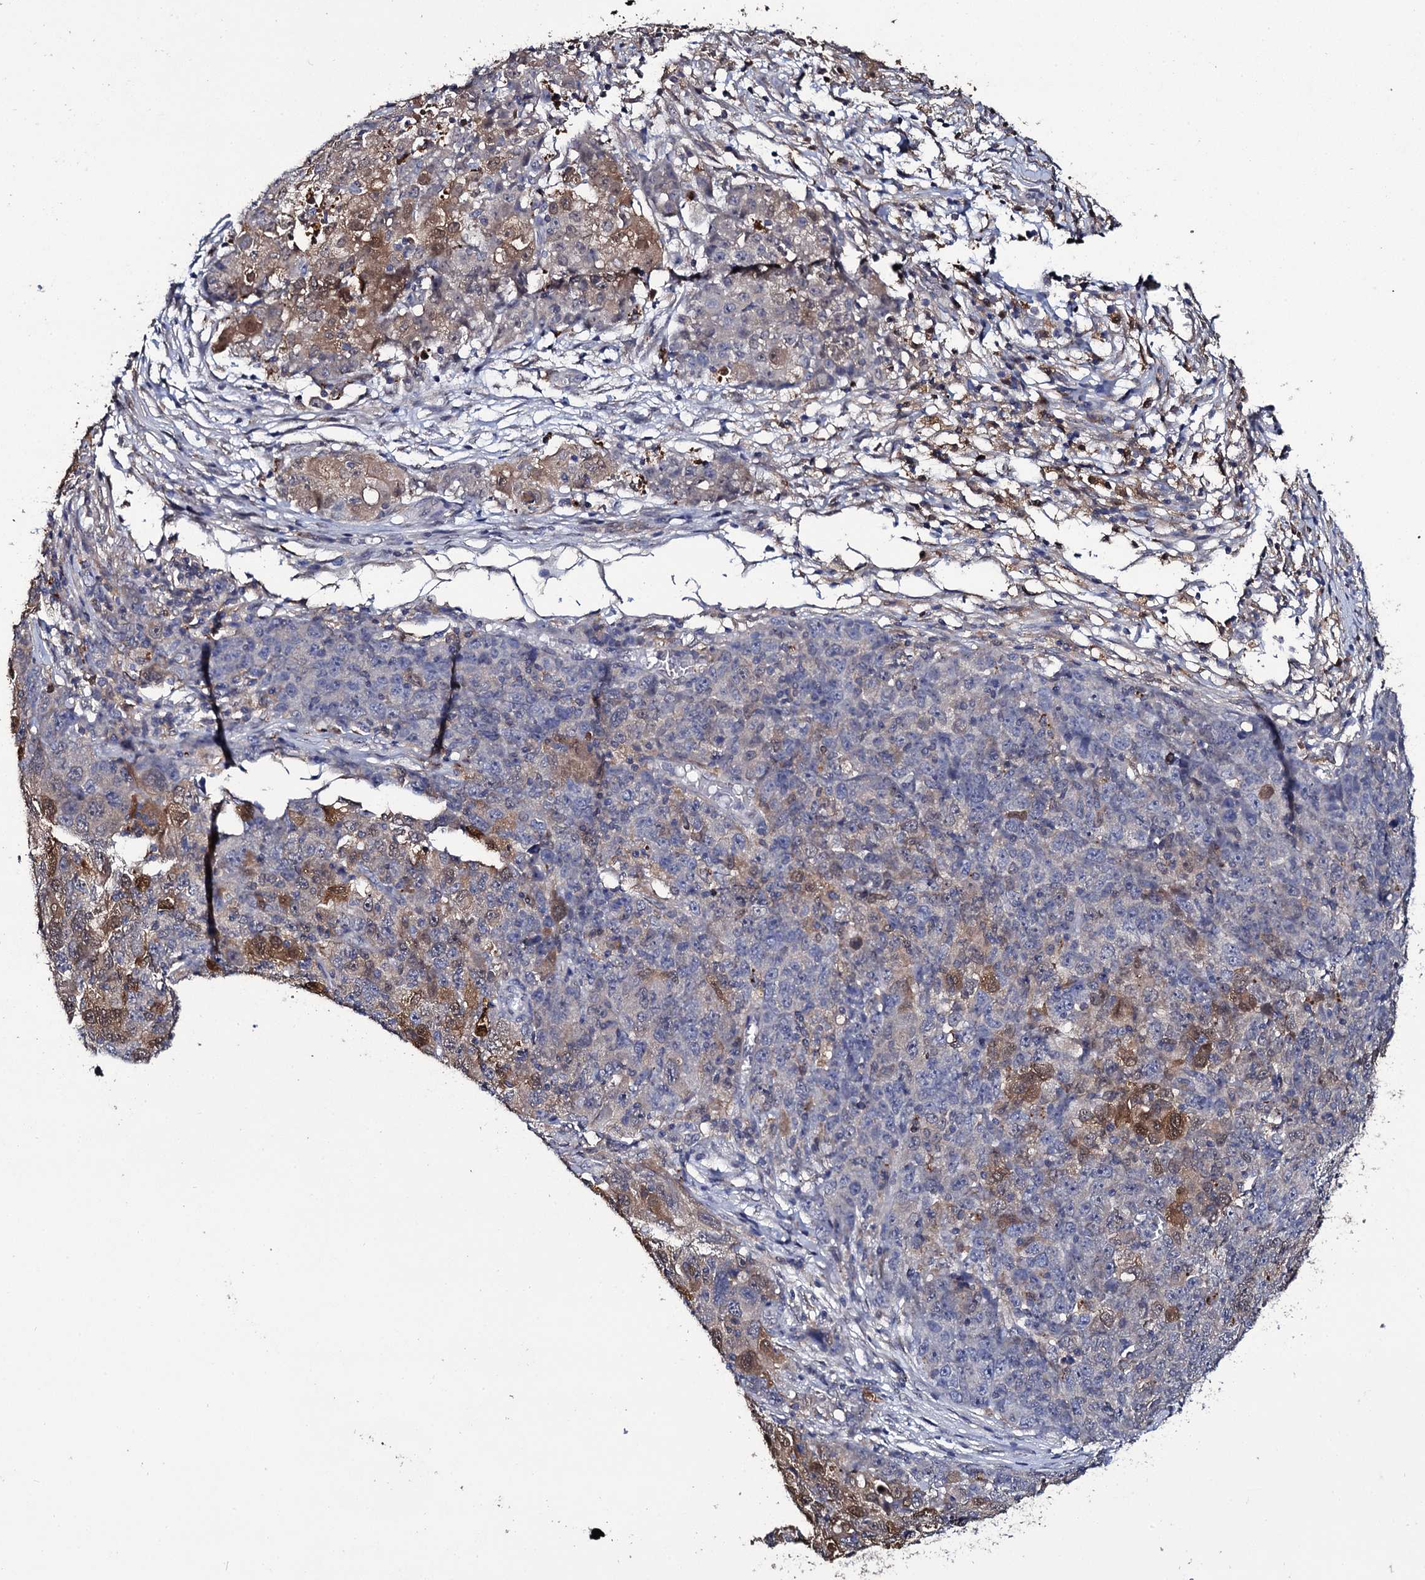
{"staining": {"intensity": "moderate", "quantity": "<25%", "location": "cytoplasmic/membranous"}, "tissue": "ovarian cancer", "cell_type": "Tumor cells", "image_type": "cancer", "snomed": [{"axis": "morphology", "description": "Carcinoma, endometroid"}, {"axis": "topography", "description": "Ovary"}], "caption": "IHC photomicrograph of human ovarian cancer (endometroid carcinoma) stained for a protein (brown), which exhibits low levels of moderate cytoplasmic/membranous positivity in approximately <25% of tumor cells.", "gene": "CRYL1", "patient": {"sex": "female", "age": 42}}